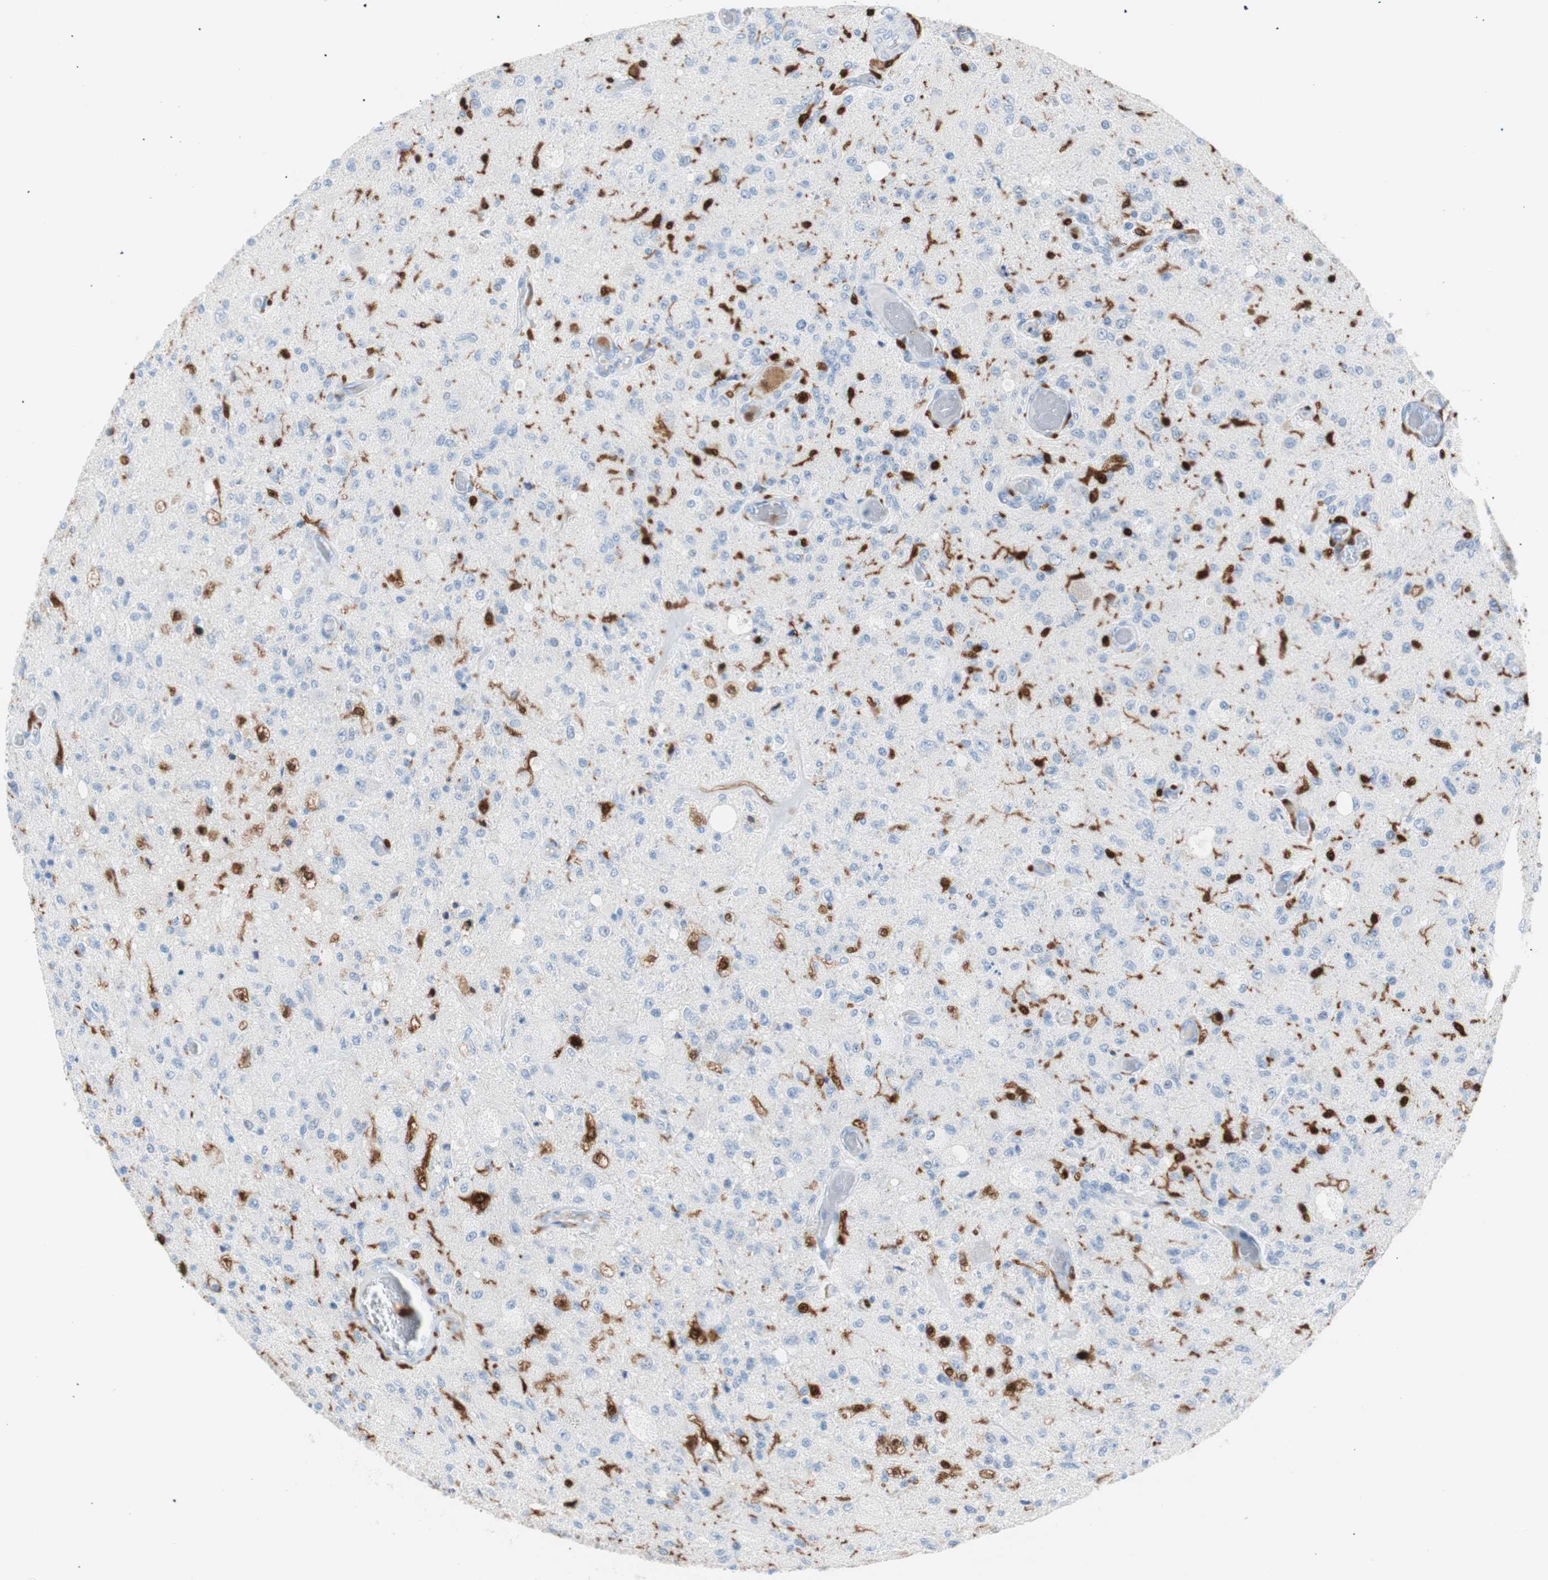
{"staining": {"intensity": "strong", "quantity": "<25%", "location": "nuclear"}, "tissue": "glioma", "cell_type": "Tumor cells", "image_type": "cancer", "snomed": [{"axis": "morphology", "description": "Normal tissue, NOS"}, {"axis": "morphology", "description": "Glioma, malignant, High grade"}, {"axis": "topography", "description": "Cerebral cortex"}], "caption": "Glioma was stained to show a protein in brown. There is medium levels of strong nuclear expression in approximately <25% of tumor cells.", "gene": "IL18", "patient": {"sex": "male", "age": 77}}